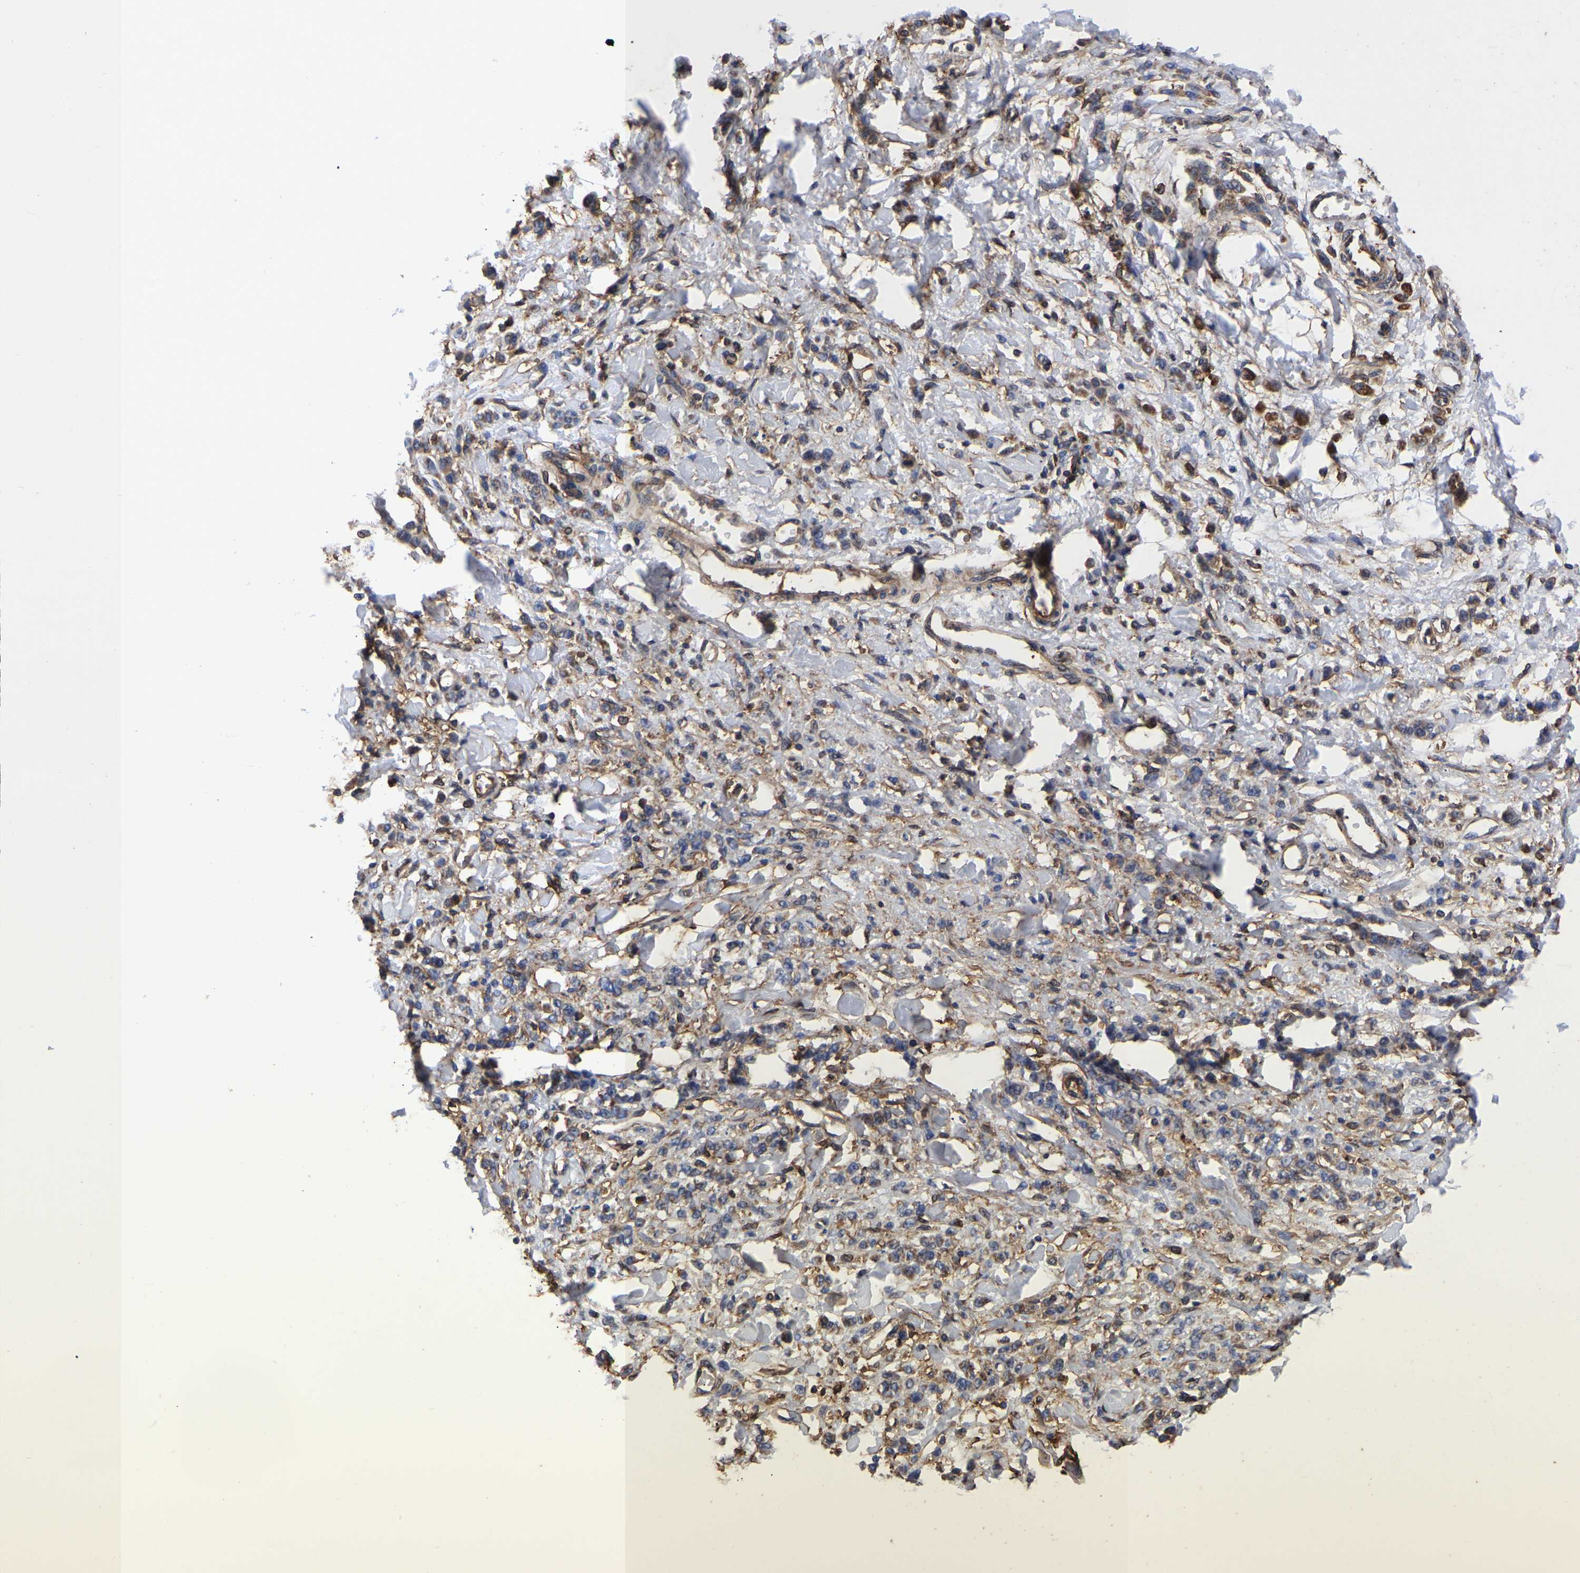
{"staining": {"intensity": "negative", "quantity": "none", "location": "none"}, "tissue": "stomach cancer", "cell_type": "Tumor cells", "image_type": "cancer", "snomed": [{"axis": "morphology", "description": "Normal tissue, NOS"}, {"axis": "morphology", "description": "Adenocarcinoma, NOS"}, {"axis": "topography", "description": "Stomach"}], "caption": "The image reveals no staining of tumor cells in stomach cancer.", "gene": "LIF", "patient": {"sex": "male", "age": 82}}